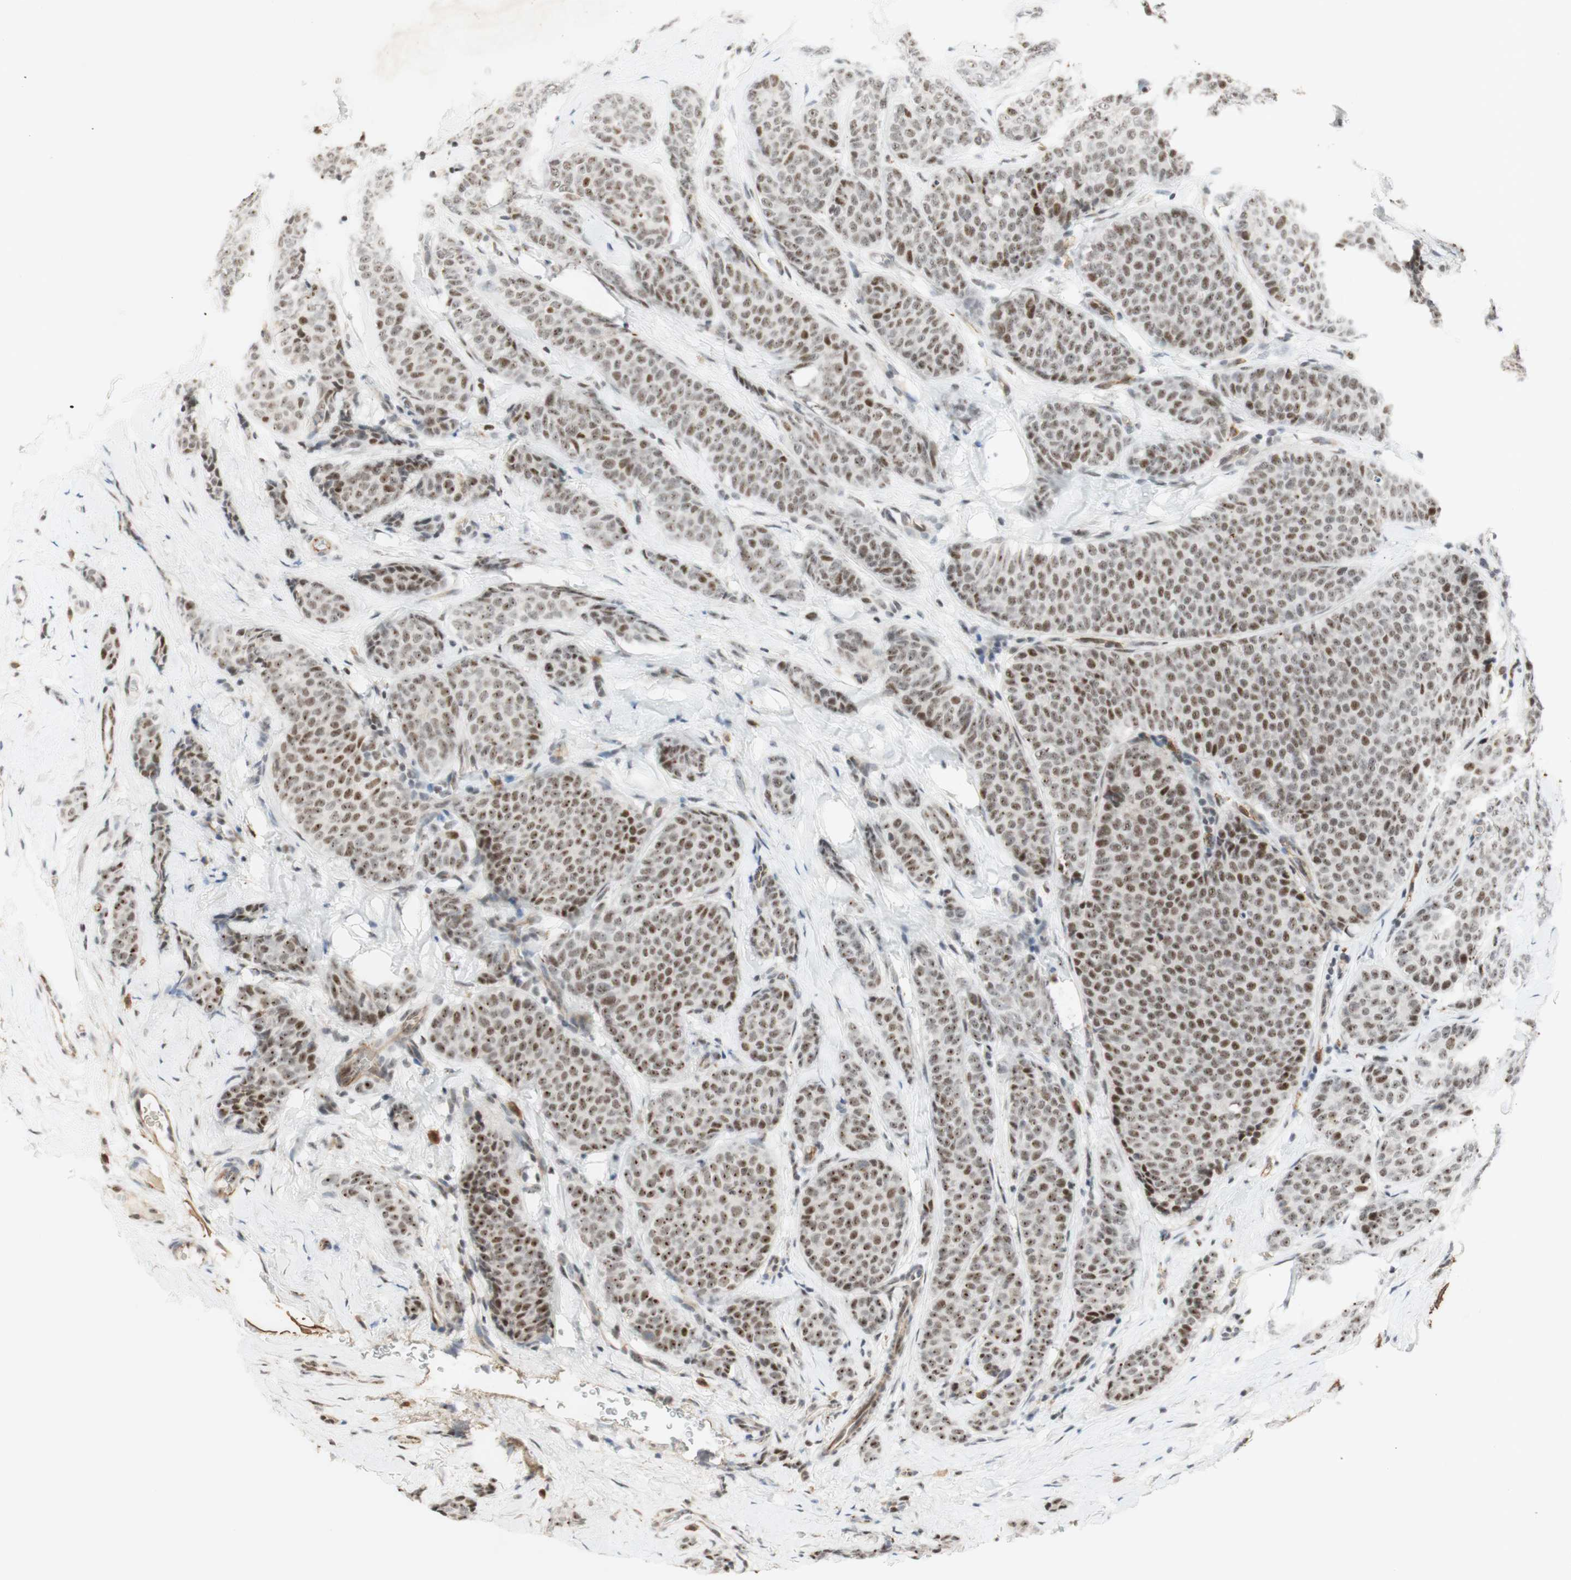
{"staining": {"intensity": "moderate", "quantity": ">75%", "location": "nuclear"}, "tissue": "breast cancer", "cell_type": "Tumor cells", "image_type": "cancer", "snomed": [{"axis": "morphology", "description": "Lobular carcinoma"}, {"axis": "topography", "description": "Skin"}, {"axis": "topography", "description": "Breast"}], "caption": "Protein expression by immunohistochemistry exhibits moderate nuclear staining in approximately >75% of tumor cells in breast cancer (lobular carcinoma).", "gene": "IRF1", "patient": {"sex": "female", "age": 46}}